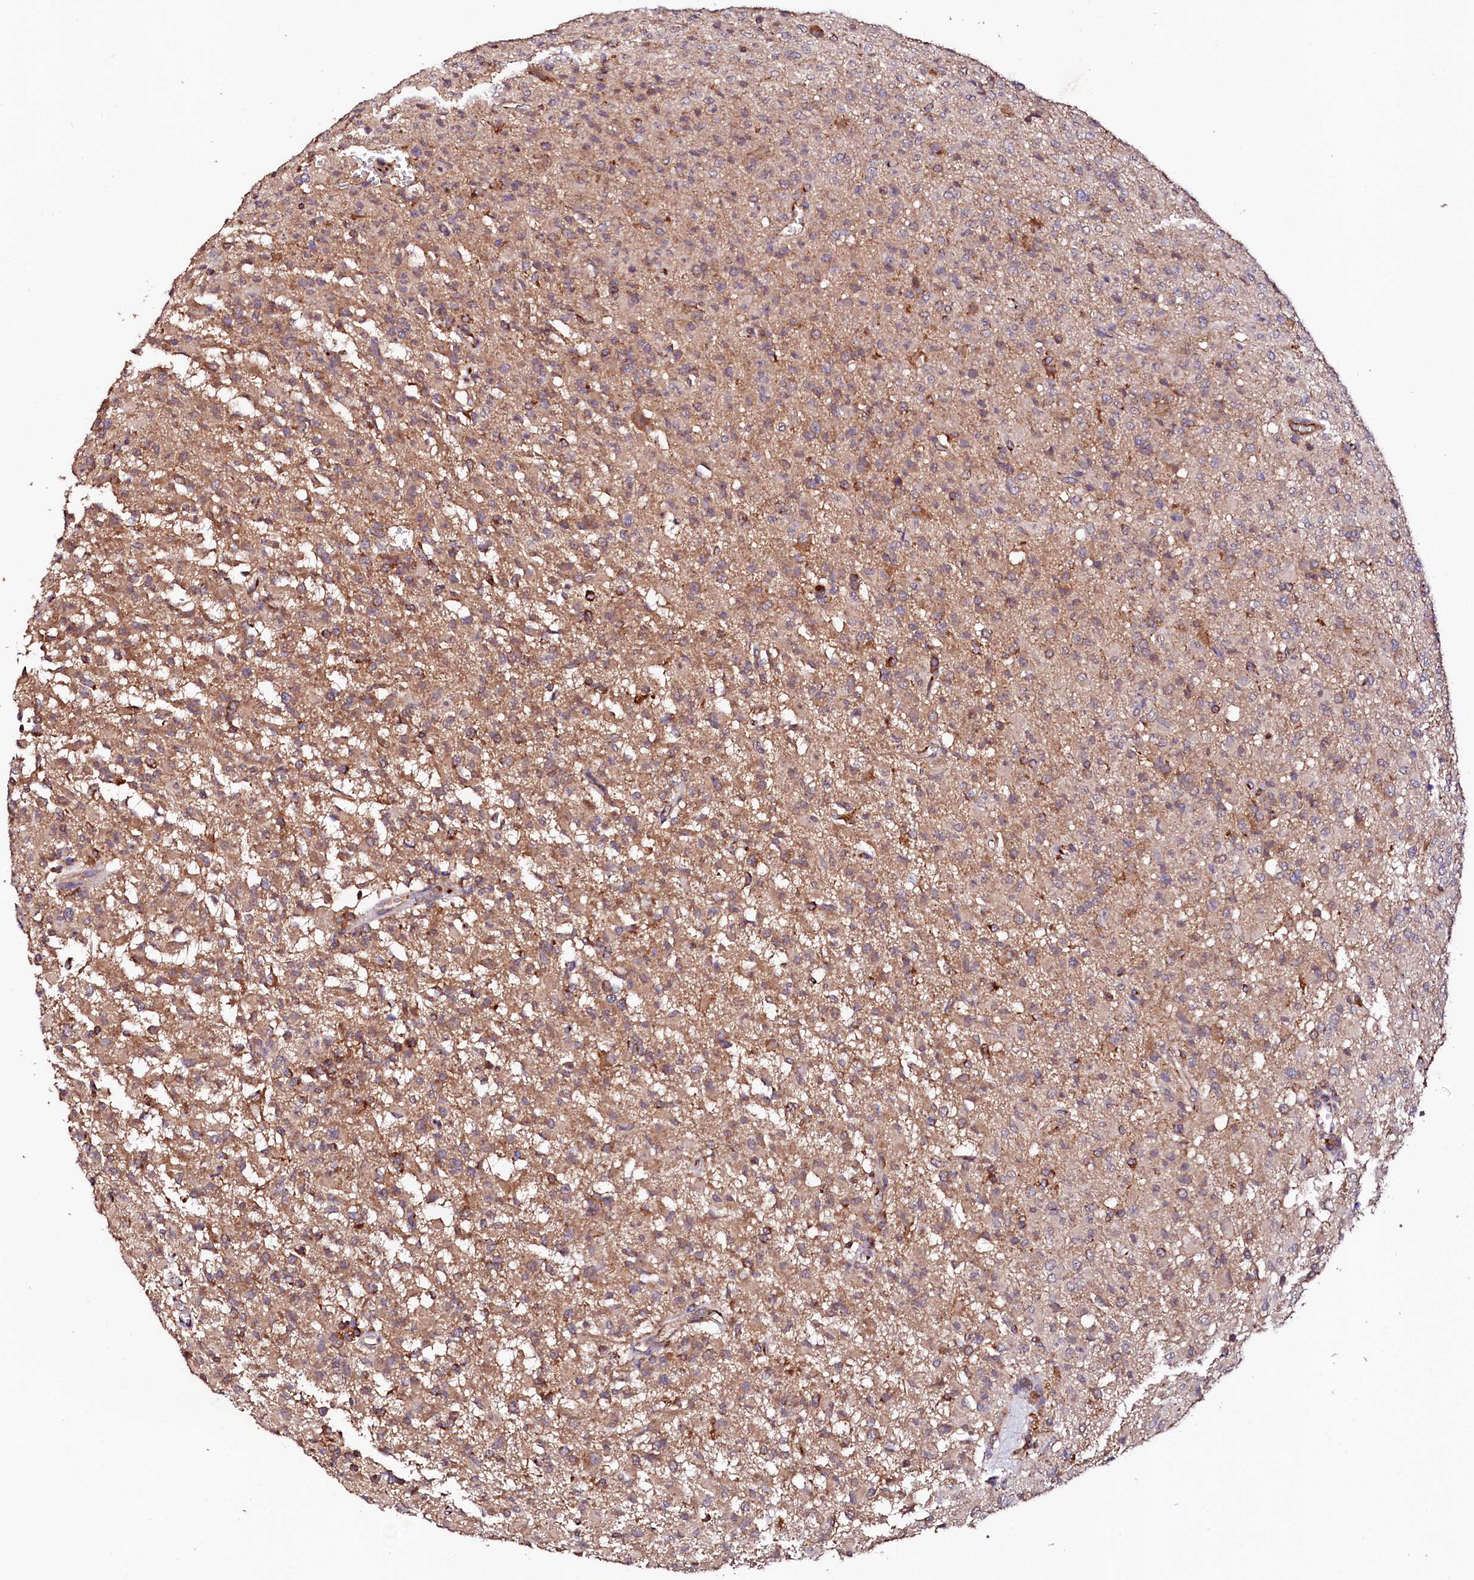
{"staining": {"intensity": "moderate", "quantity": ">75%", "location": "cytoplasmic/membranous"}, "tissue": "glioma", "cell_type": "Tumor cells", "image_type": "cancer", "snomed": [{"axis": "morphology", "description": "Glioma, malignant, High grade"}, {"axis": "topography", "description": "Brain"}], "caption": "Immunohistochemistry (IHC) image of glioma stained for a protein (brown), which shows medium levels of moderate cytoplasmic/membranous positivity in approximately >75% of tumor cells.", "gene": "ST3GAL1", "patient": {"sex": "female", "age": 57}}